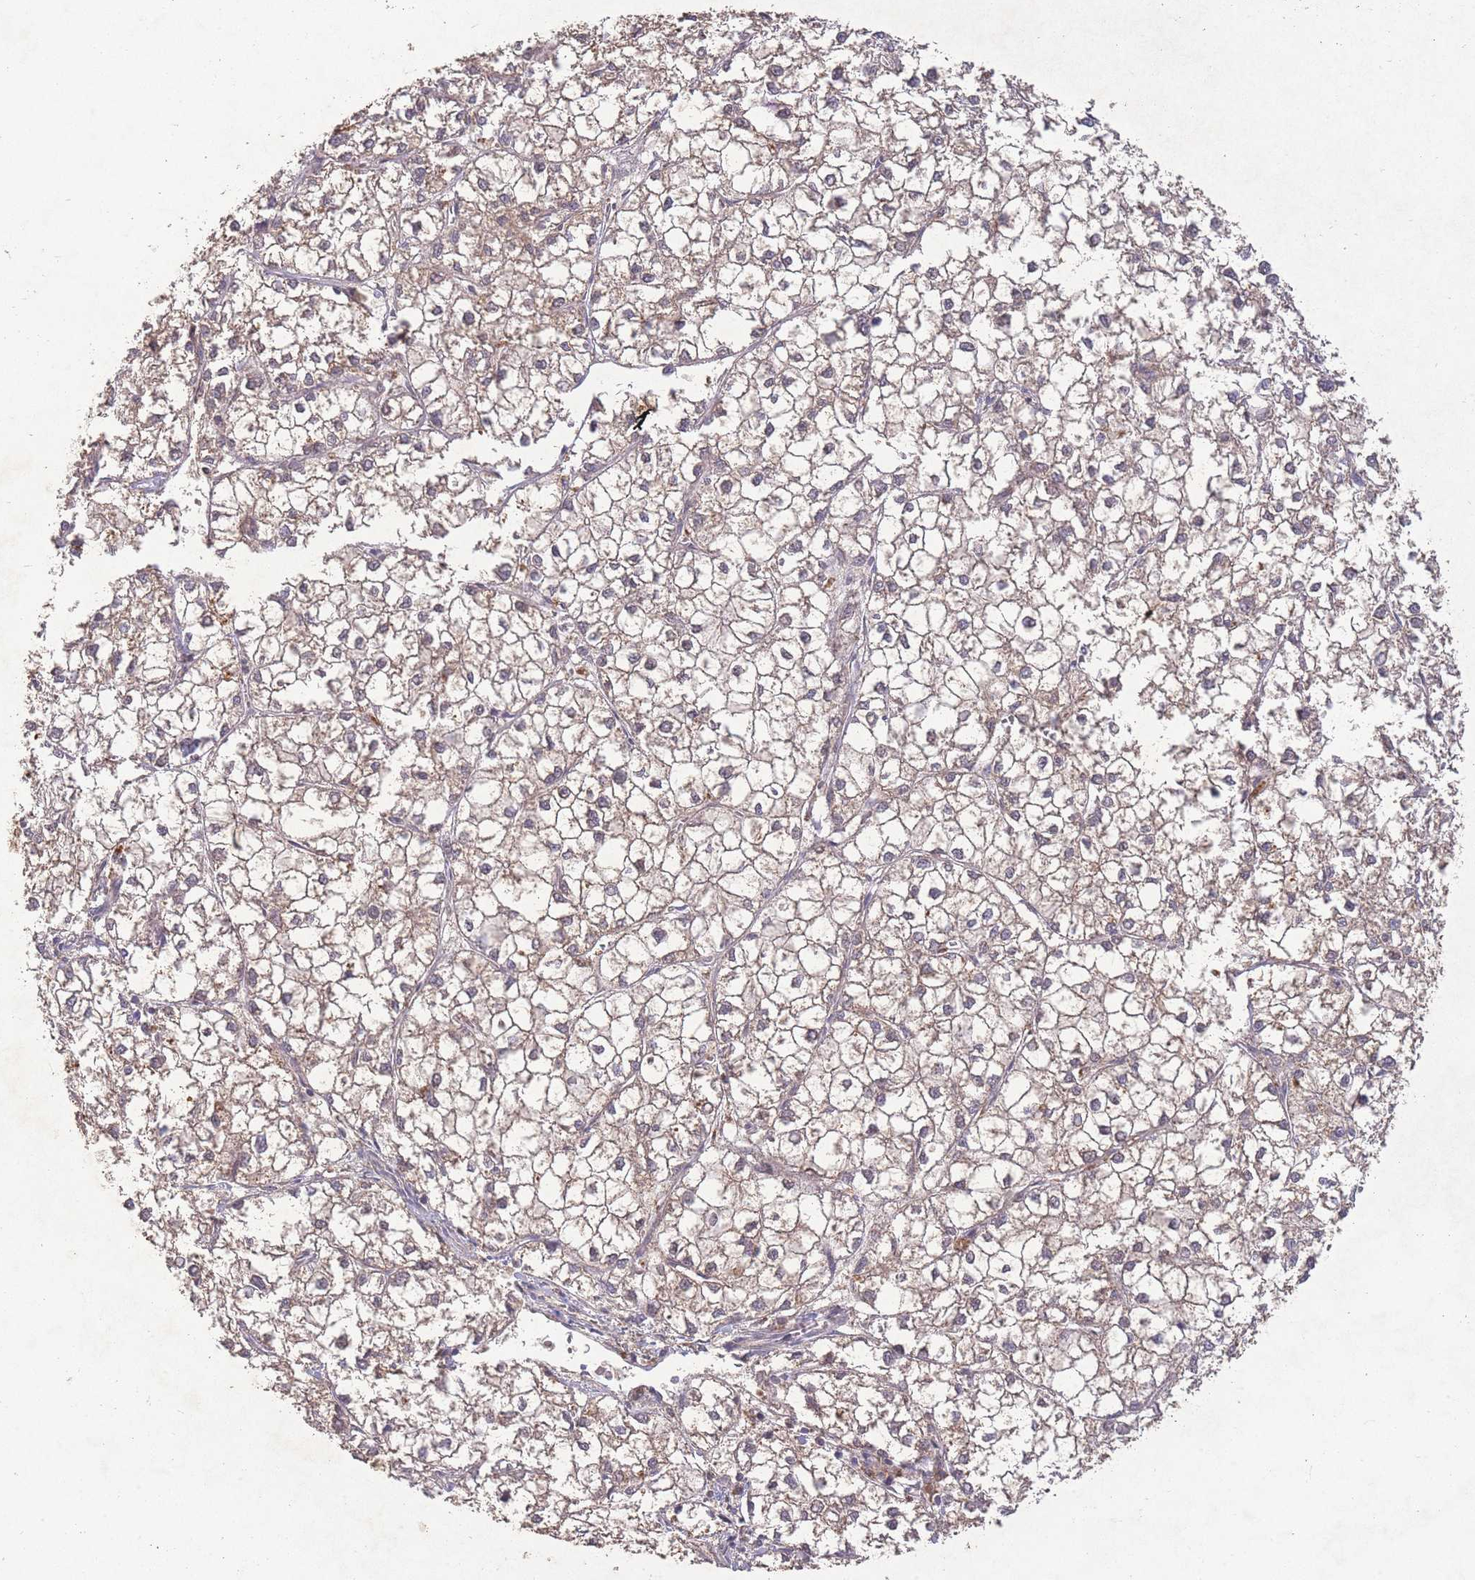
{"staining": {"intensity": "weak", "quantity": ">75%", "location": "cytoplasmic/membranous"}, "tissue": "liver cancer", "cell_type": "Tumor cells", "image_type": "cancer", "snomed": [{"axis": "morphology", "description": "Carcinoma, Hepatocellular, NOS"}, {"axis": "topography", "description": "Liver"}], "caption": "Immunohistochemical staining of liver hepatocellular carcinoma demonstrates low levels of weak cytoplasmic/membranous protein staining in approximately >75% of tumor cells. The staining was performed using DAB to visualize the protein expression in brown, while the nuclei were stained in blue with hematoxylin (Magnification: 20x).", "gene": "RNF144B", "patient": {"sex": "female", "age": 43}}